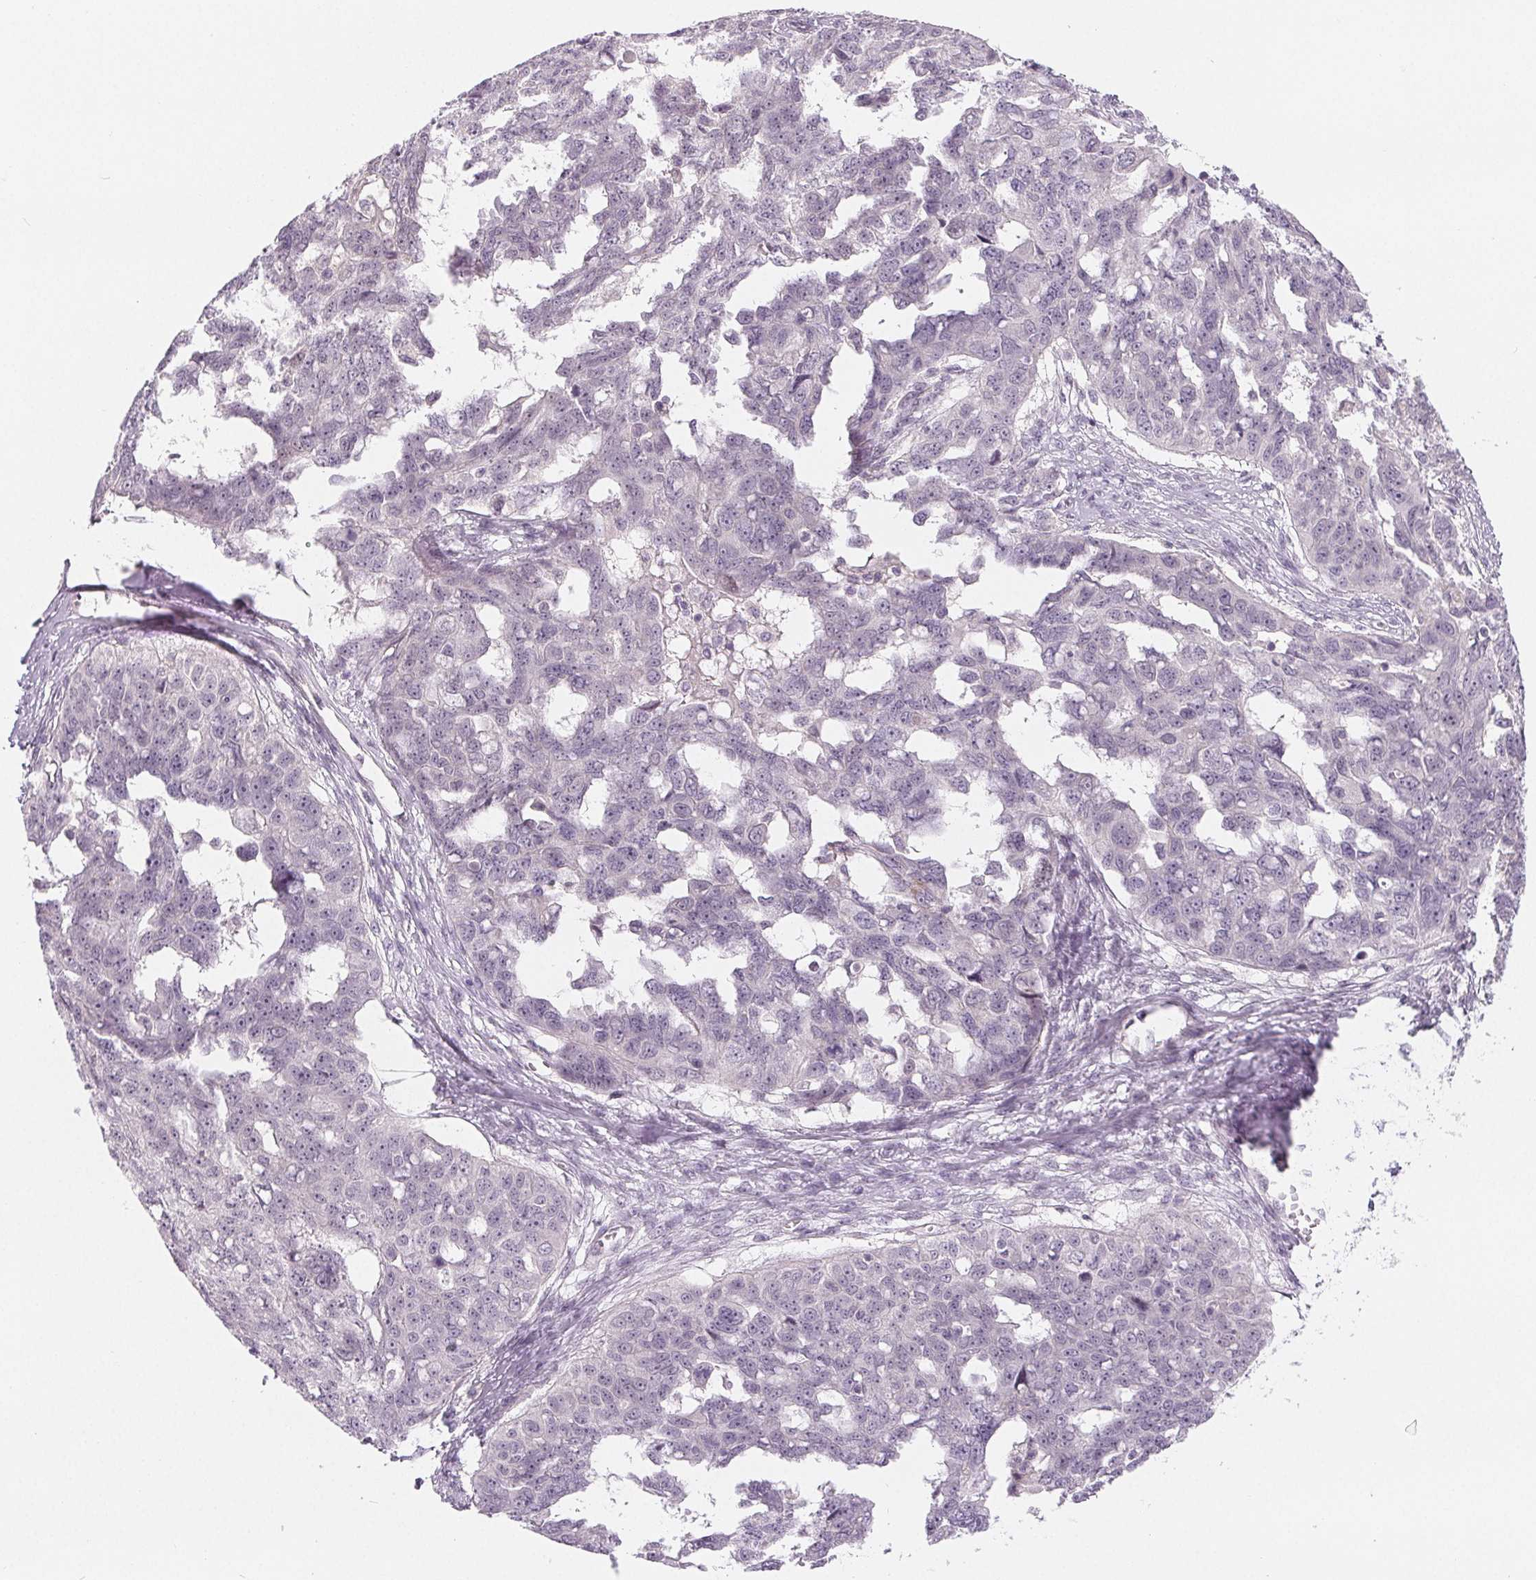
{"staining": {"intensity": "negative", "quantity": "none", "location": "none"}, "tissue": "ovarian cancer", "cell_type": "Tumor cells", "image_type": "cancer", "snomed": [{"axis": "morphology", "description": "Carcinoma, endometroid"}, {"axis": "topography", "description": "Ovary"}], "caption": "Ovarian endometroid carcinoma was stained to show a protein in brown. There is no significant positivity in tumor cells.", "gene": "CFC1", "patient": {"sex": "female", "age": 70}}